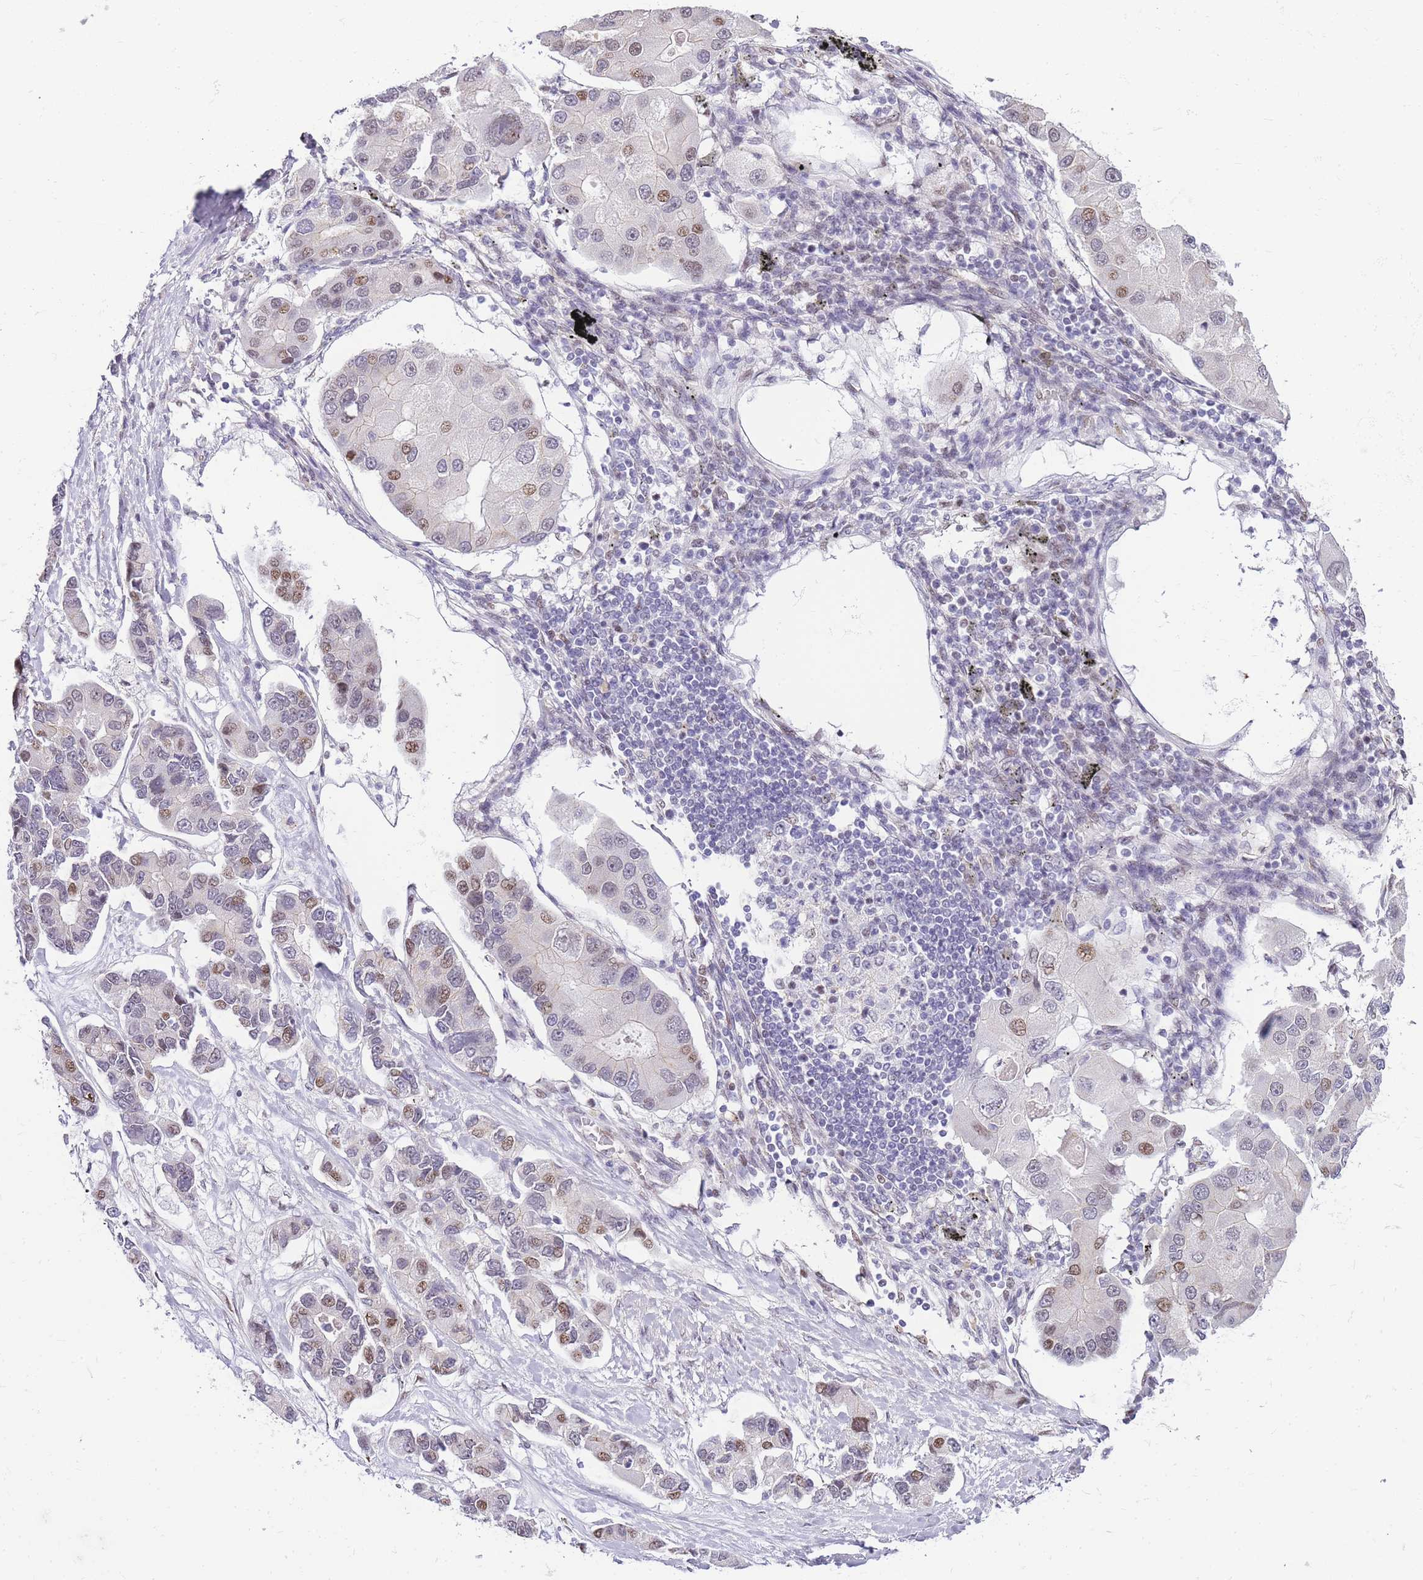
{"staining": {"intensity": "moderate", "quantity": "<25%", "location": "nuclear"}, "tissue": "lung cancer", "cell_type": "Tumor cells", "image_type": "cancer", "snomed": [{"axis": "morphology", "description": "Adenocarcinoma, NOS"}, {"axis": "topography", "description": "Lung"}], "caption": "Moderate nuclear protein expression is seen in approximately <25% of tumor cells in adenocarcinoma (lung). The staining is performed using DAB brown chromogen to label protein expression. The nuclei are counter-stained blue using hematoxylin.", "gene": "CLBA1", "patient": {"sex": "female", "age": 54}}